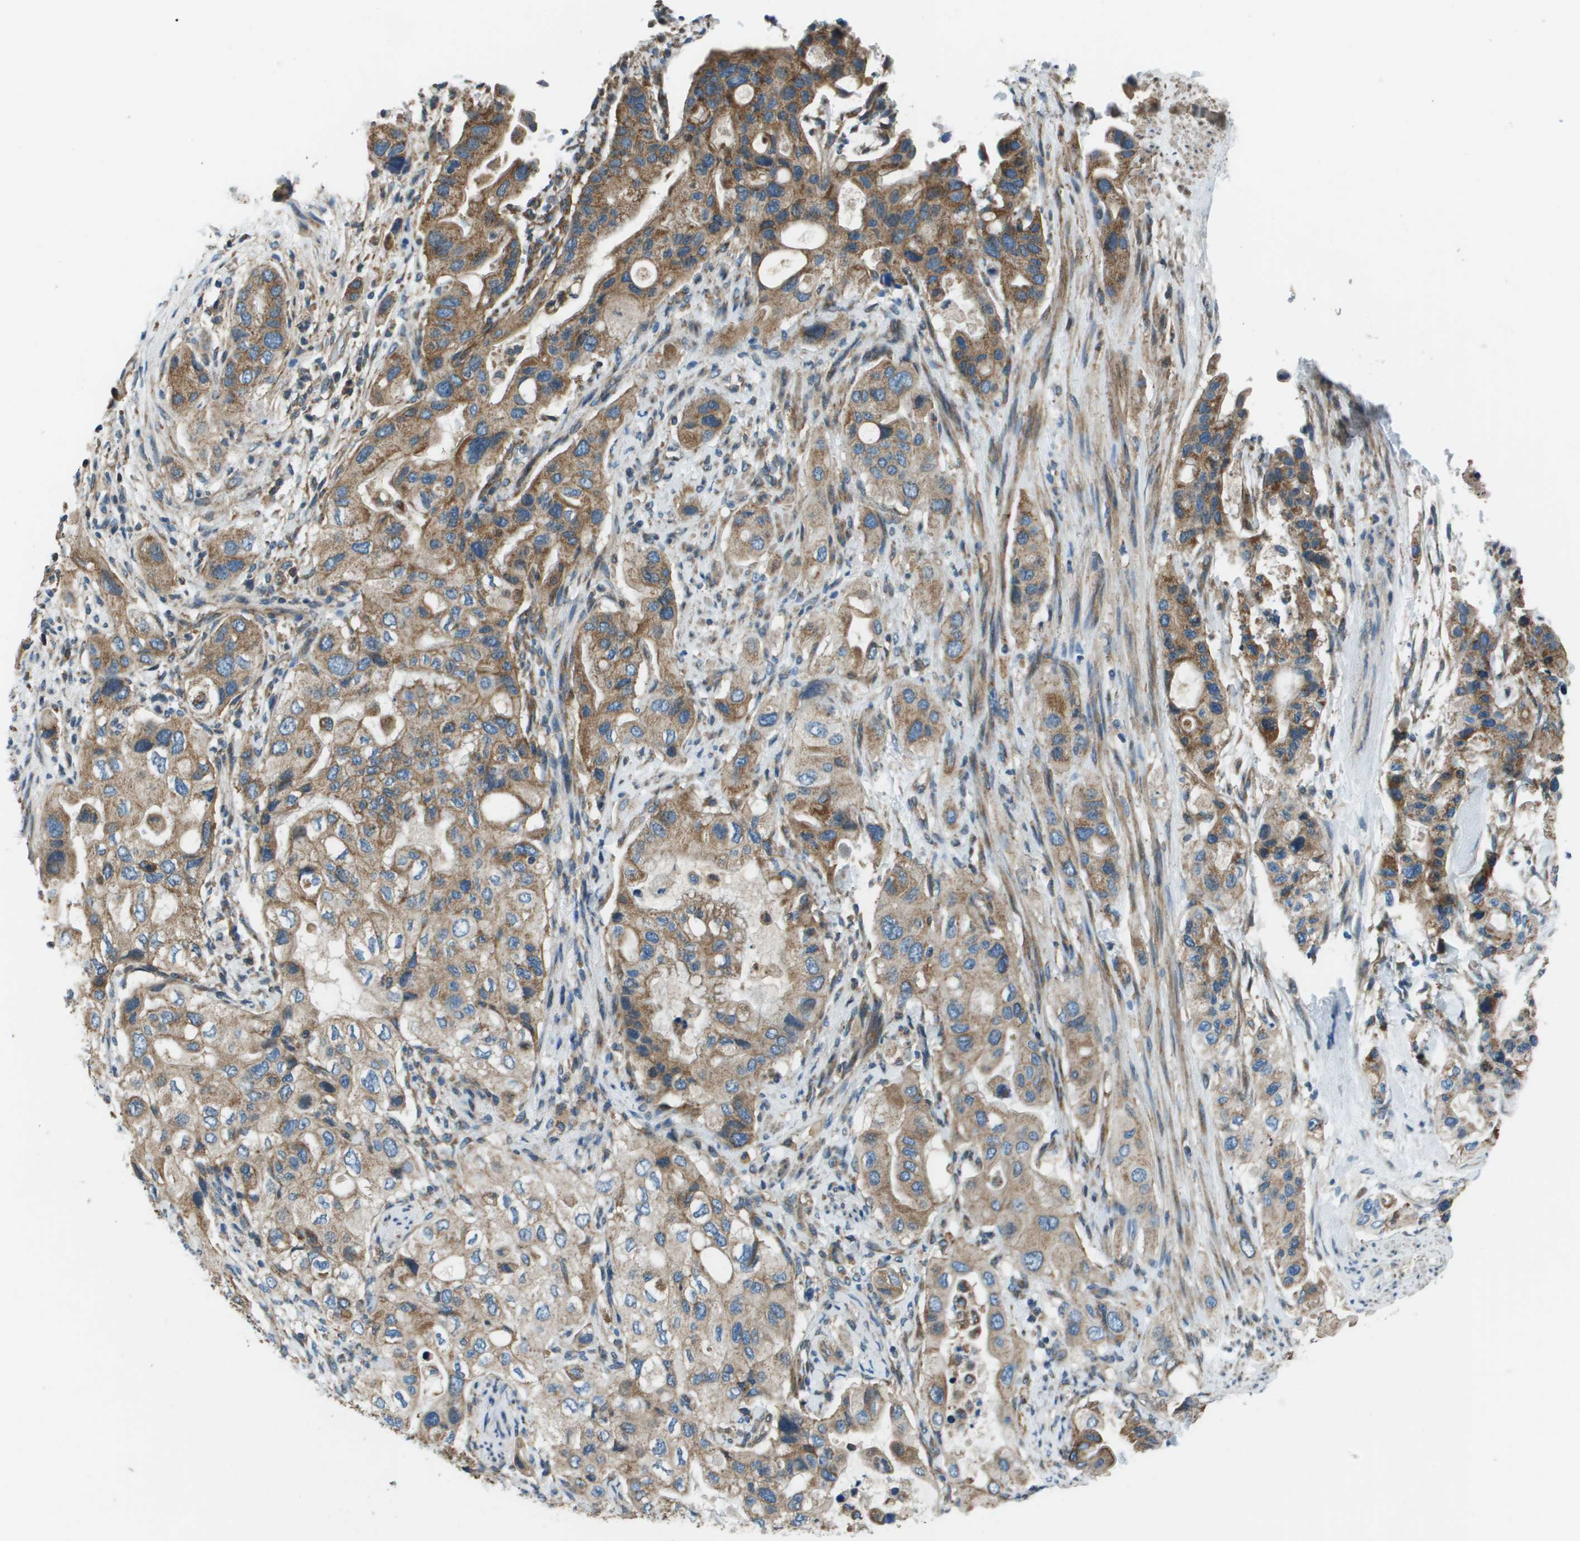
{"staining": {"intensity": "strong", "quantity": ">75%", "location": "cytoplasmic/membranous"}, "tissue": "pancreatic cancer", "cell_type": "Tumor cells", "image_type": "cancer", "snomed": [{"axis": "morphology", "description": "Adenocarcinoma, NOS"}, {"axis": "topography", "description": "Pancreas"}], "caption": "Adenocarcinoma (pancreatic) stained with a brown dye reveals strong cytoplasmic/membranous positive staining in approximately >75% of tumor cells.", "gene": "TMEM51", "patient": {"sex": "female", "age": 56}}